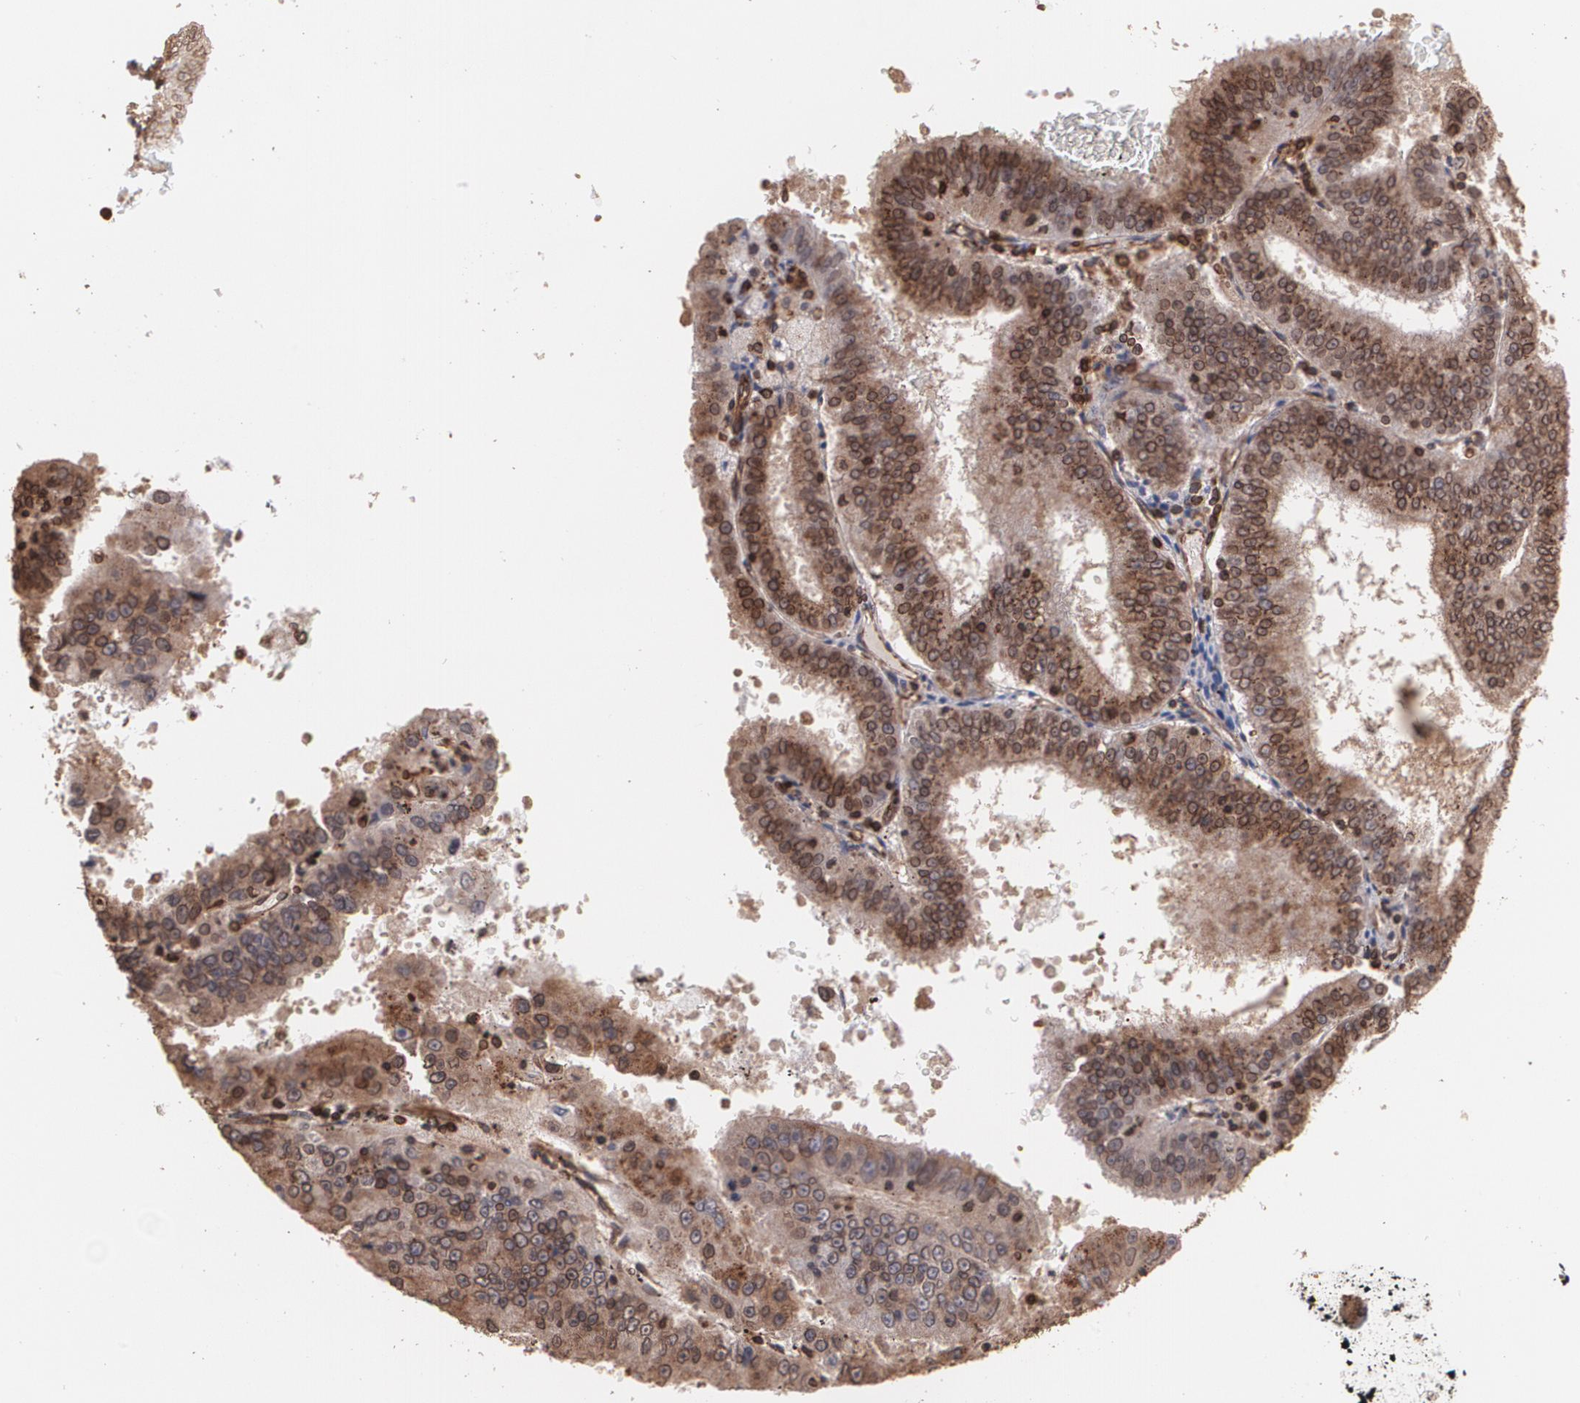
{"staining": {"intensity": "strong", "quantity": ">75%", "location": "cytoplasmic/membranous"}, "tissue": "endometrial cancer", "cell_type": "Tumor cells", "image_type": "cancer", "snomed": [{"axis": "morphology", "description": "Adenocarcinoma, NOS"}, {"axis": "topography", "description": "Endometrium"}], "caption": "Adenocarcinoma (endometrial) stained with a protein marker exhibits strong staining in tumor cells.", "gene": "TRIP11", "patient": {"sex": "female", "age": 66}}